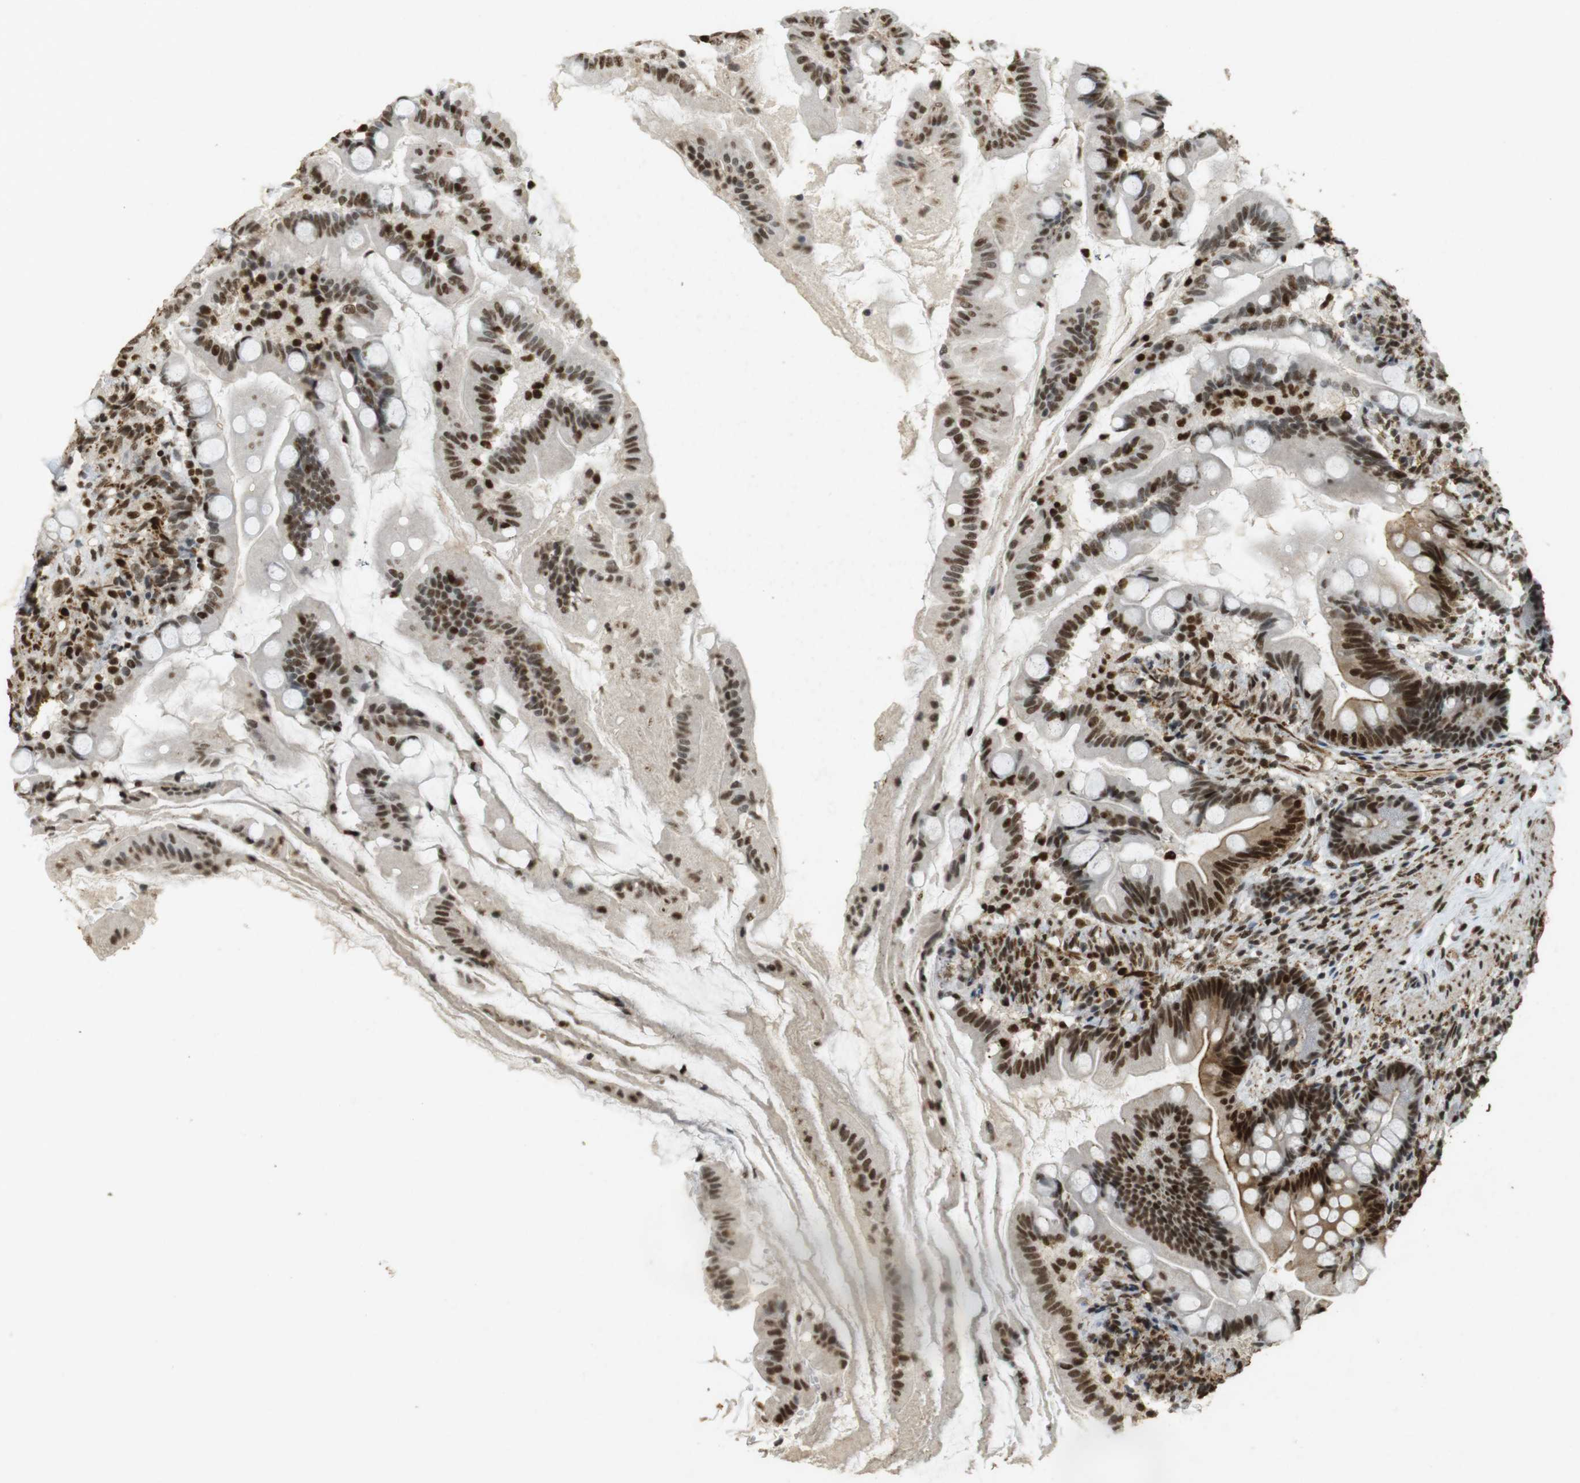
{"staining": {"intensity": "strong", "quantity": ">75%", "location": "nuclear"}, "tissue": "small intestine", "cell_type": "Glandular cells", "image_type": "normal", "snomed": [{"axis": "morphology", "description": "Normal tissue, NOS"}, {"axis": "topography", "description": "Small intestine"}], "caption": "Small intestine stained for a protein displays strong nuclear positivity in glandular cells. Immunohistochemistry stains the protein in brown and the nuclei are stained blue.", "gene": "GATA4", "patient": {"sex": "female", "age": 56}}